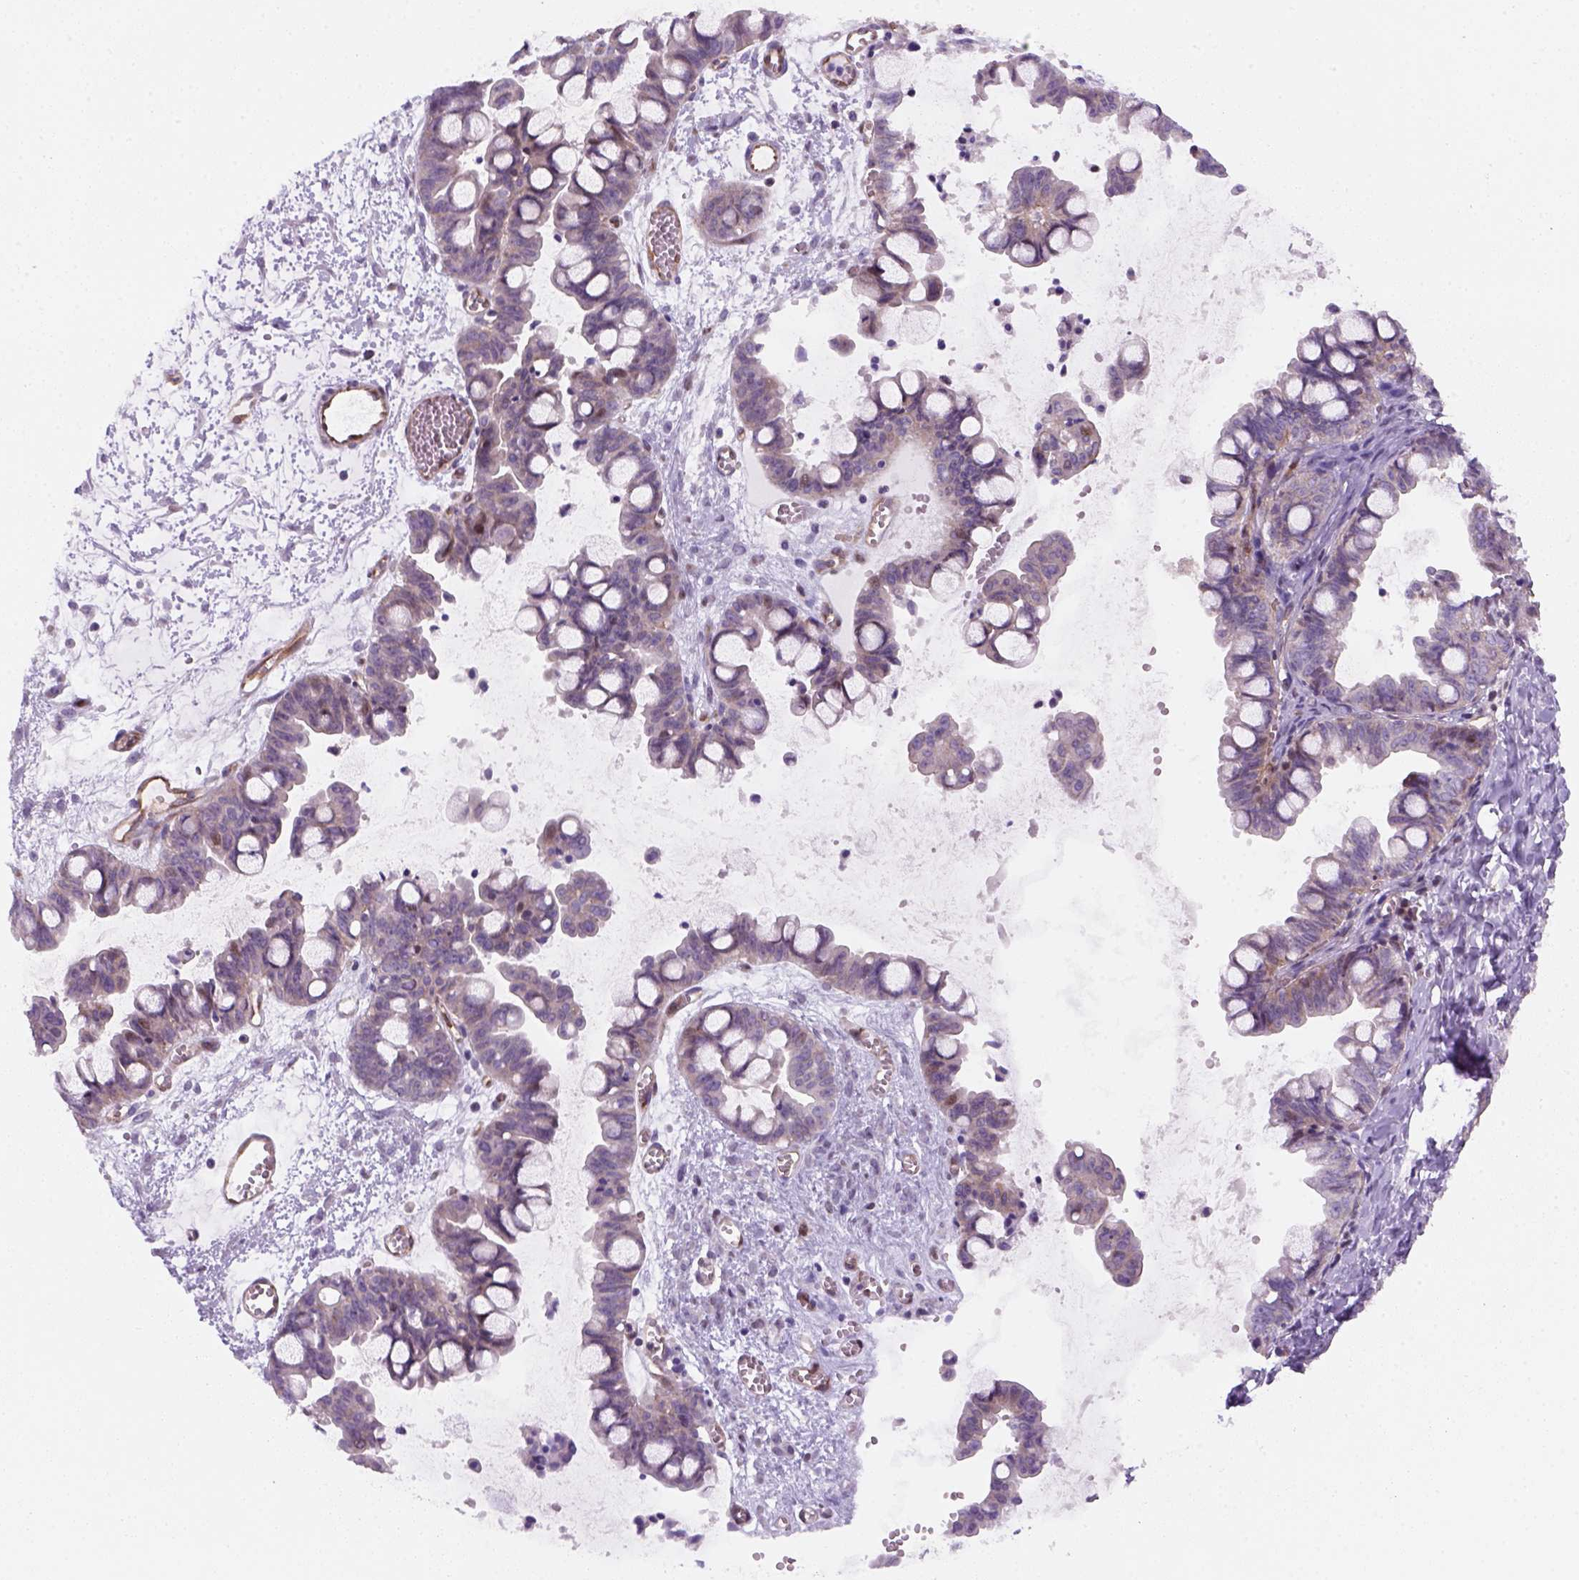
{"staining": {"intensity": "negative", "quantity": "none", "location": "none"}, "tissue": "ovarian cancer", "cell_type": "Tumor cells", "image_type": "cancer", "snomed": [{"axis": "morphology", "description": "Cystadenocarcinoma, mucinous, NOS"}, {"axis": "topography", "description": "Ovary"}], "caption": "A photomicrograph of human mucinous cystadenocarcinoma (ovarian) is negative for staining in tumor cells. (DAB (3,3'-diaminobenzidine) immunohistochemistry with hematoxylin counter stain).", "gene": "VSTM5", "patient": {"sex": "female", "age": 63}}